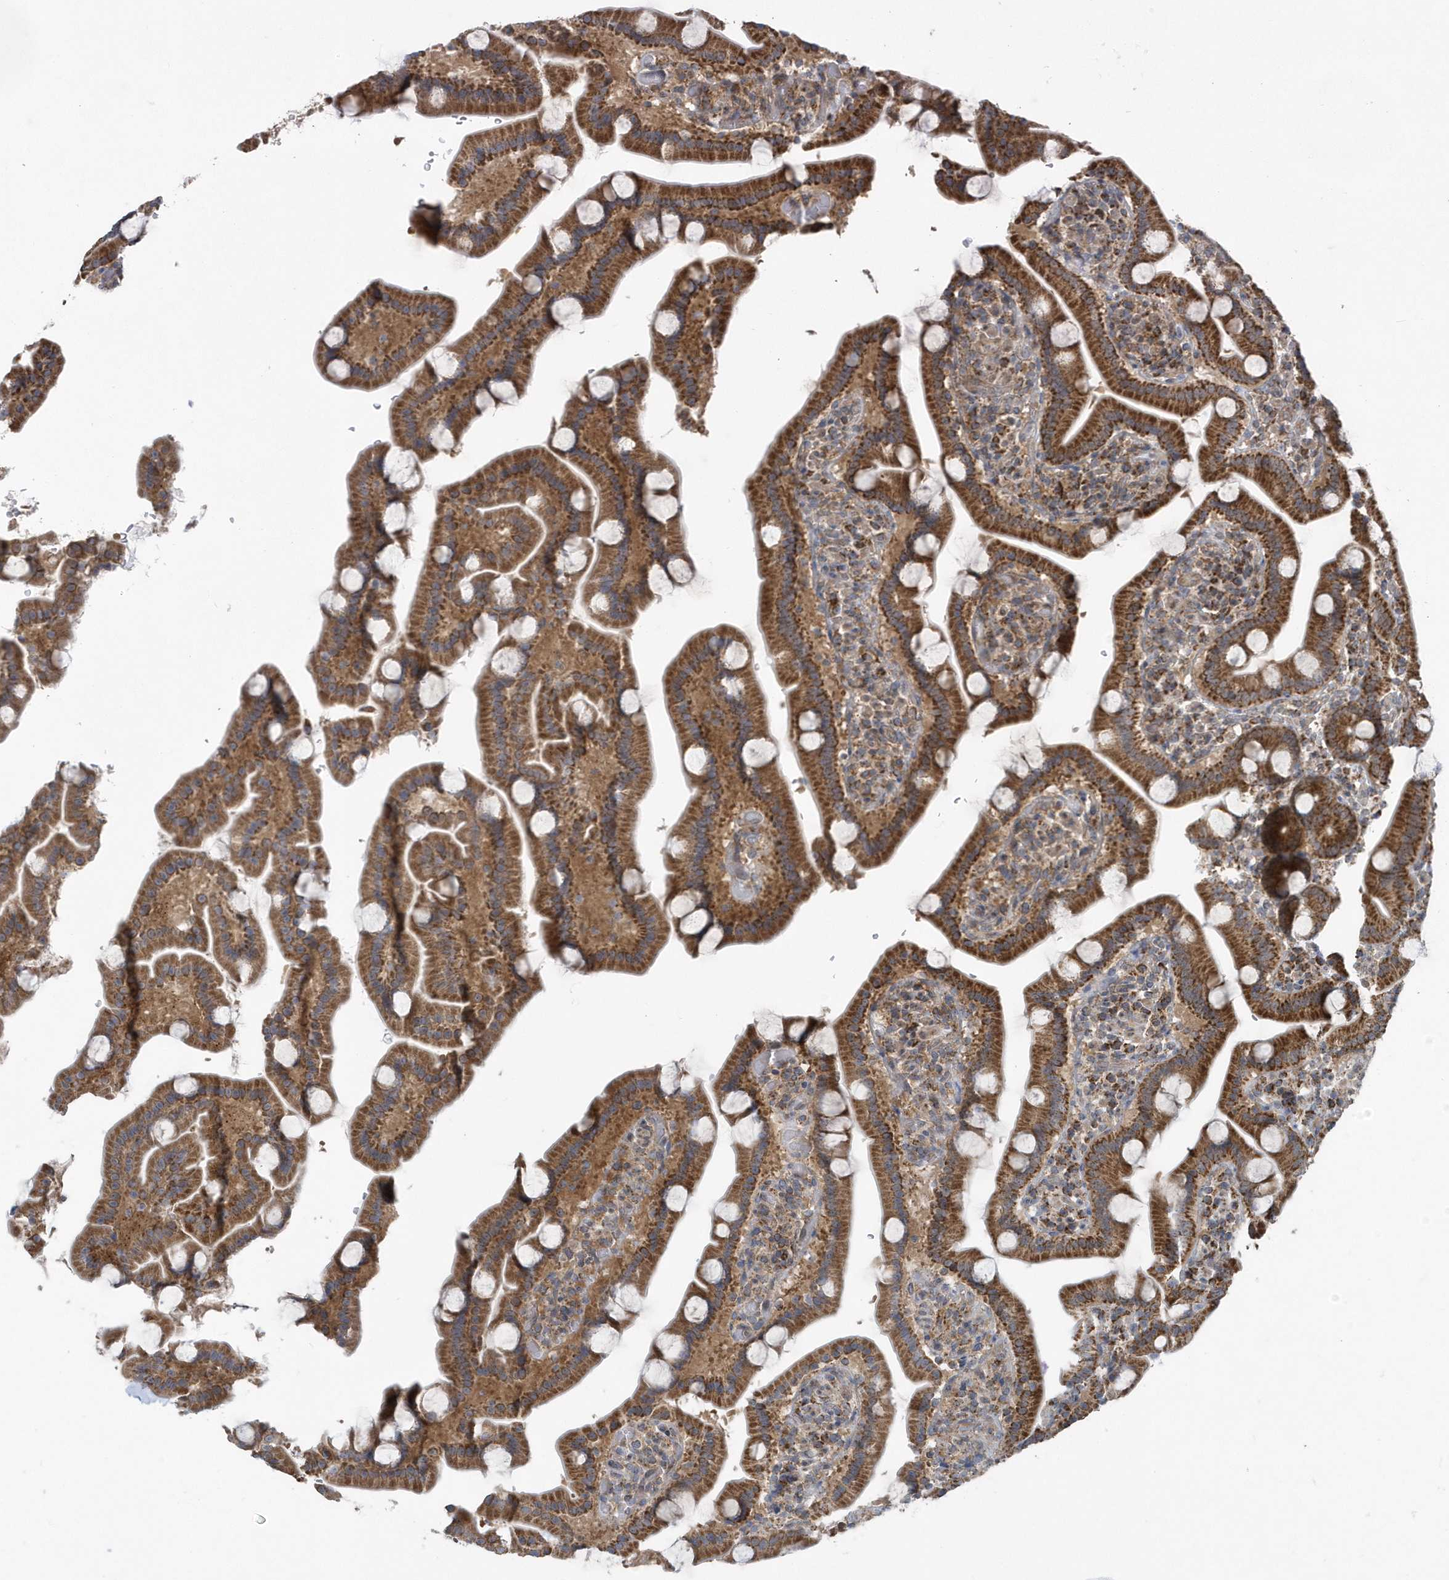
{"staining": {"intensity": "strong", "quantity": ">75%", "location": "cytoplasmic/membranous"}, "tissue": "duodenum", "cell_type": "Glandular cells", "image_type": "normal", "snomed": [{"axis": "morphology", "description": "Normal tissue, NOS"}, {"axis": "topography", "description": "Duodenum"}], "caption": "IHC micrograph of unremarkable duodenum stained for a protein (brown), which displays high levels of strong cytoplasmic/membranous staining in approximately >75% of glandular cells.", "gene": "PPP1R7", "patient": {"sex": "male", "age": 55}}